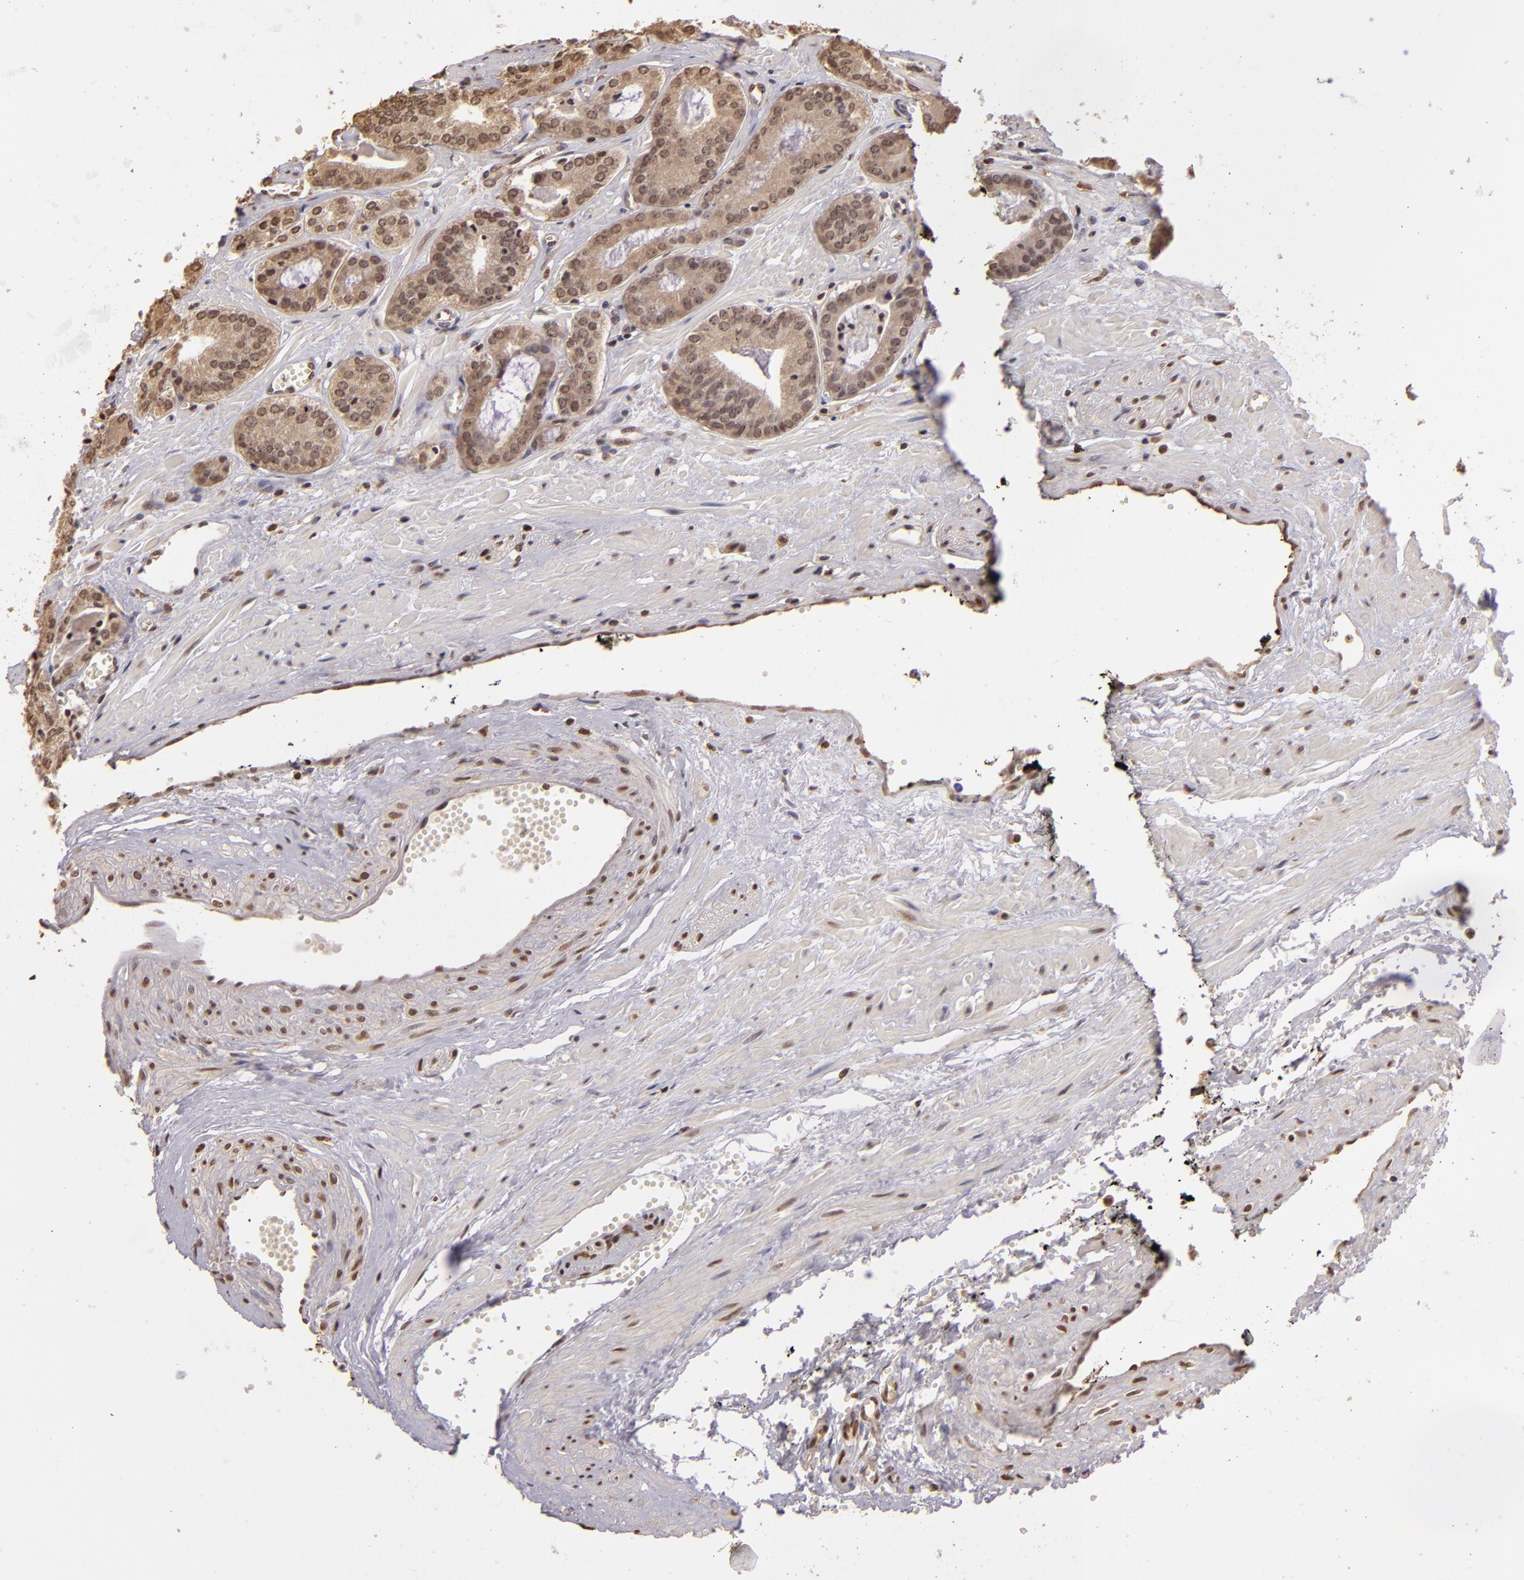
{"staining": {"intensity": "weak", "quantity": ">75%", "location": "cytoplasmic/membranous"}, "tissue": "prostate cancer", "cell_type": "Tumor cells", "image_type": "cancer", "snomed": [{"axis": "morphology", "description": "Adenocarcinoma, High grade"}, {"axis": "topography", "description": "Prostate"}], "caption": "Immunohistochemistry histopathology image of neoplastic tissue: human high-grade adenocarcinoma (prostate) stained using immunohistochemistry reveals low levels of weak protein expression localized specifically in the cytoplasmic/membranous of tumor cells, appearing as a cytoplasmic/membranous brown color.", "gene": "ARPC2", "patient": {"sex": "male", "age": 56}}